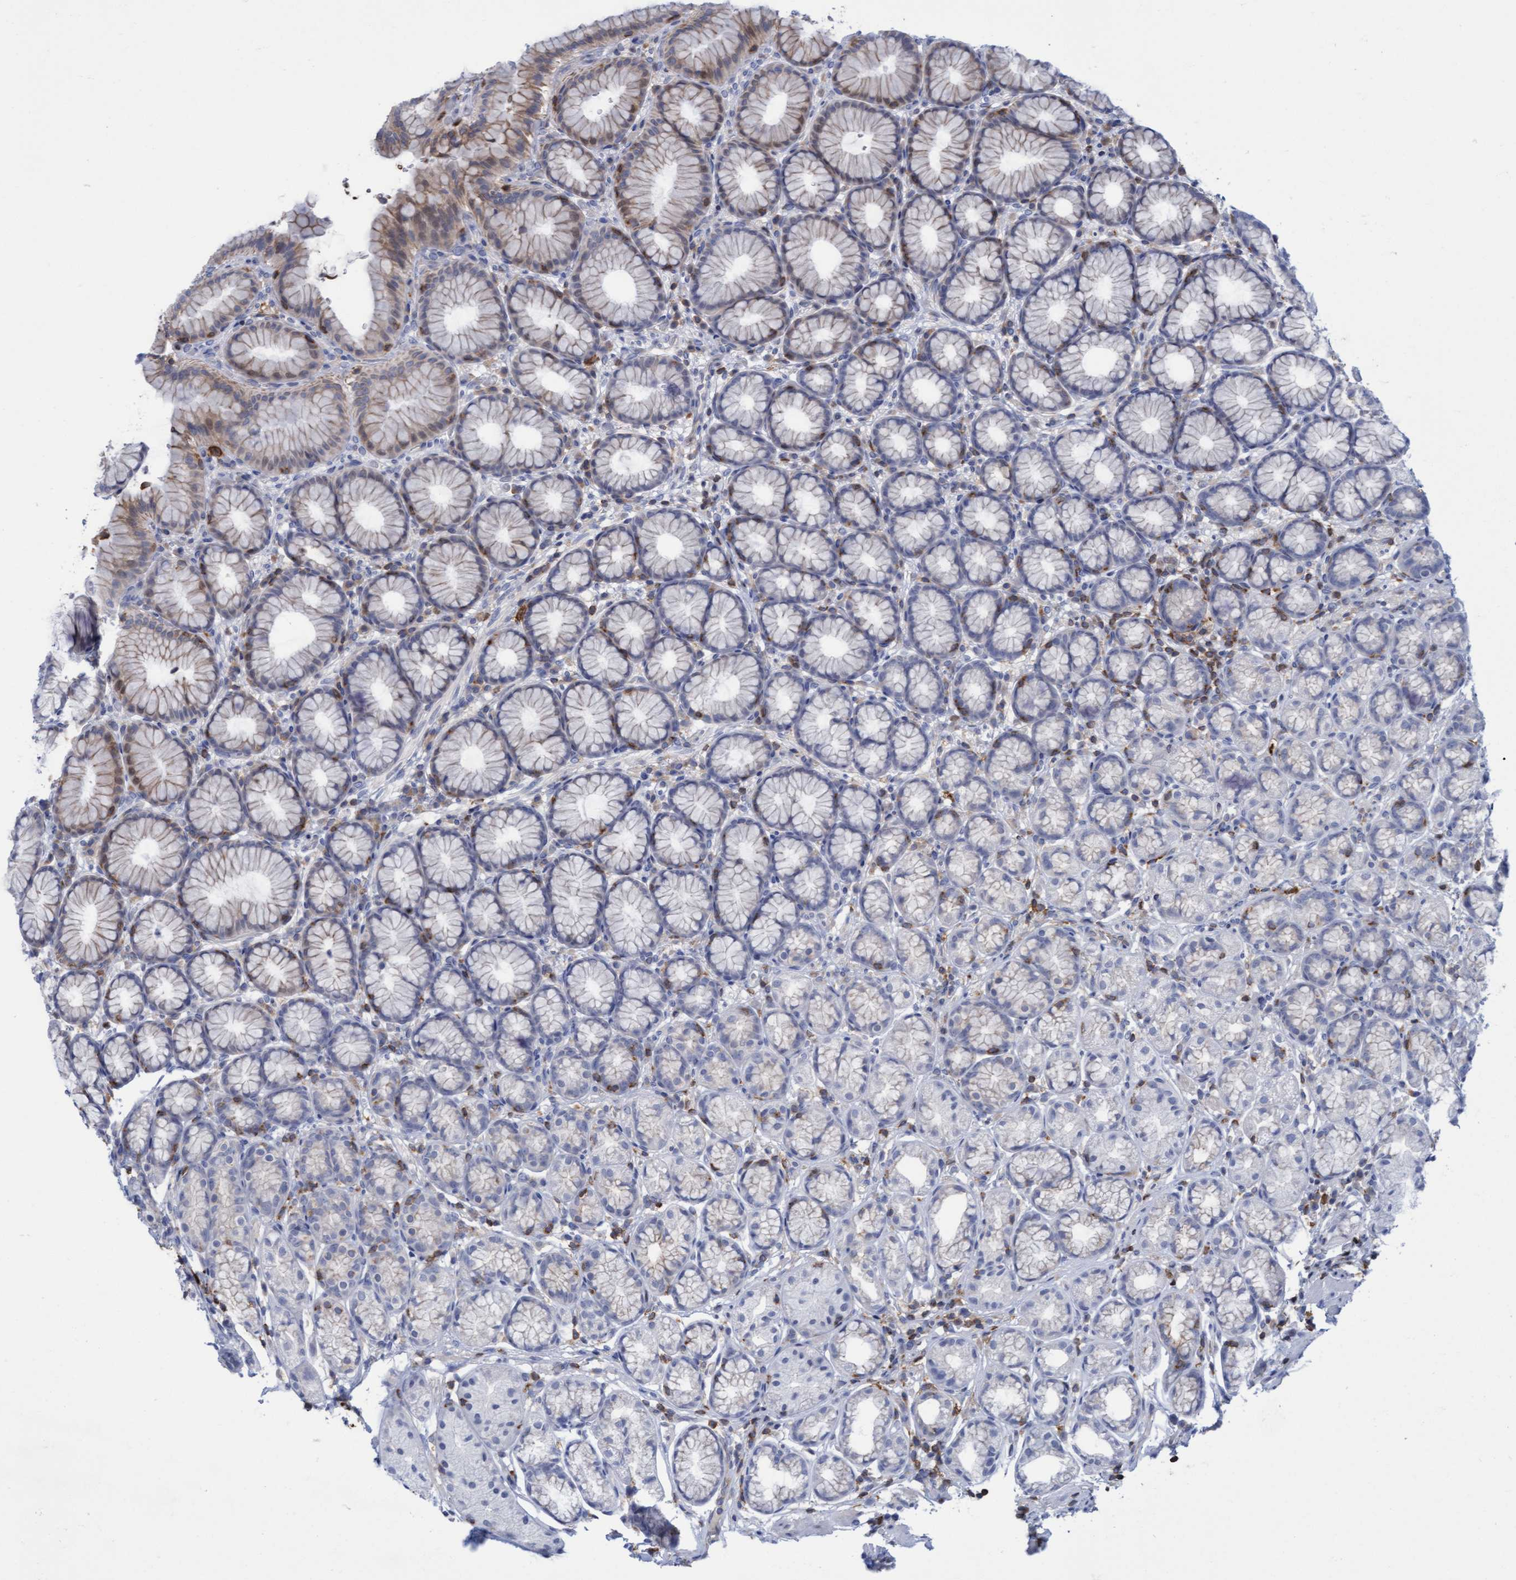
{"staining": {"intensity": "weak", "quantity": "<25%", "location": "cytoplasmic/membranous"}, "tissue": "stomach", "cell_type": "Glandular cells", "image_type": "normal", "snomed": [{"axis": "morphology", "description": "Normal tissue, NOS"}, {"axis": "topography", "description": "Stomach"}], "caption": "Glandular cells are negative for brown protein staining in unremarkable stomach. (DAB (3,3'-diaminobenzidine) immunohistochemistry (IHC) visualized using brightfield microscopy, high magnification).", "gene": "FNBP1", "patient": {"sex": "male", "age": 42}}